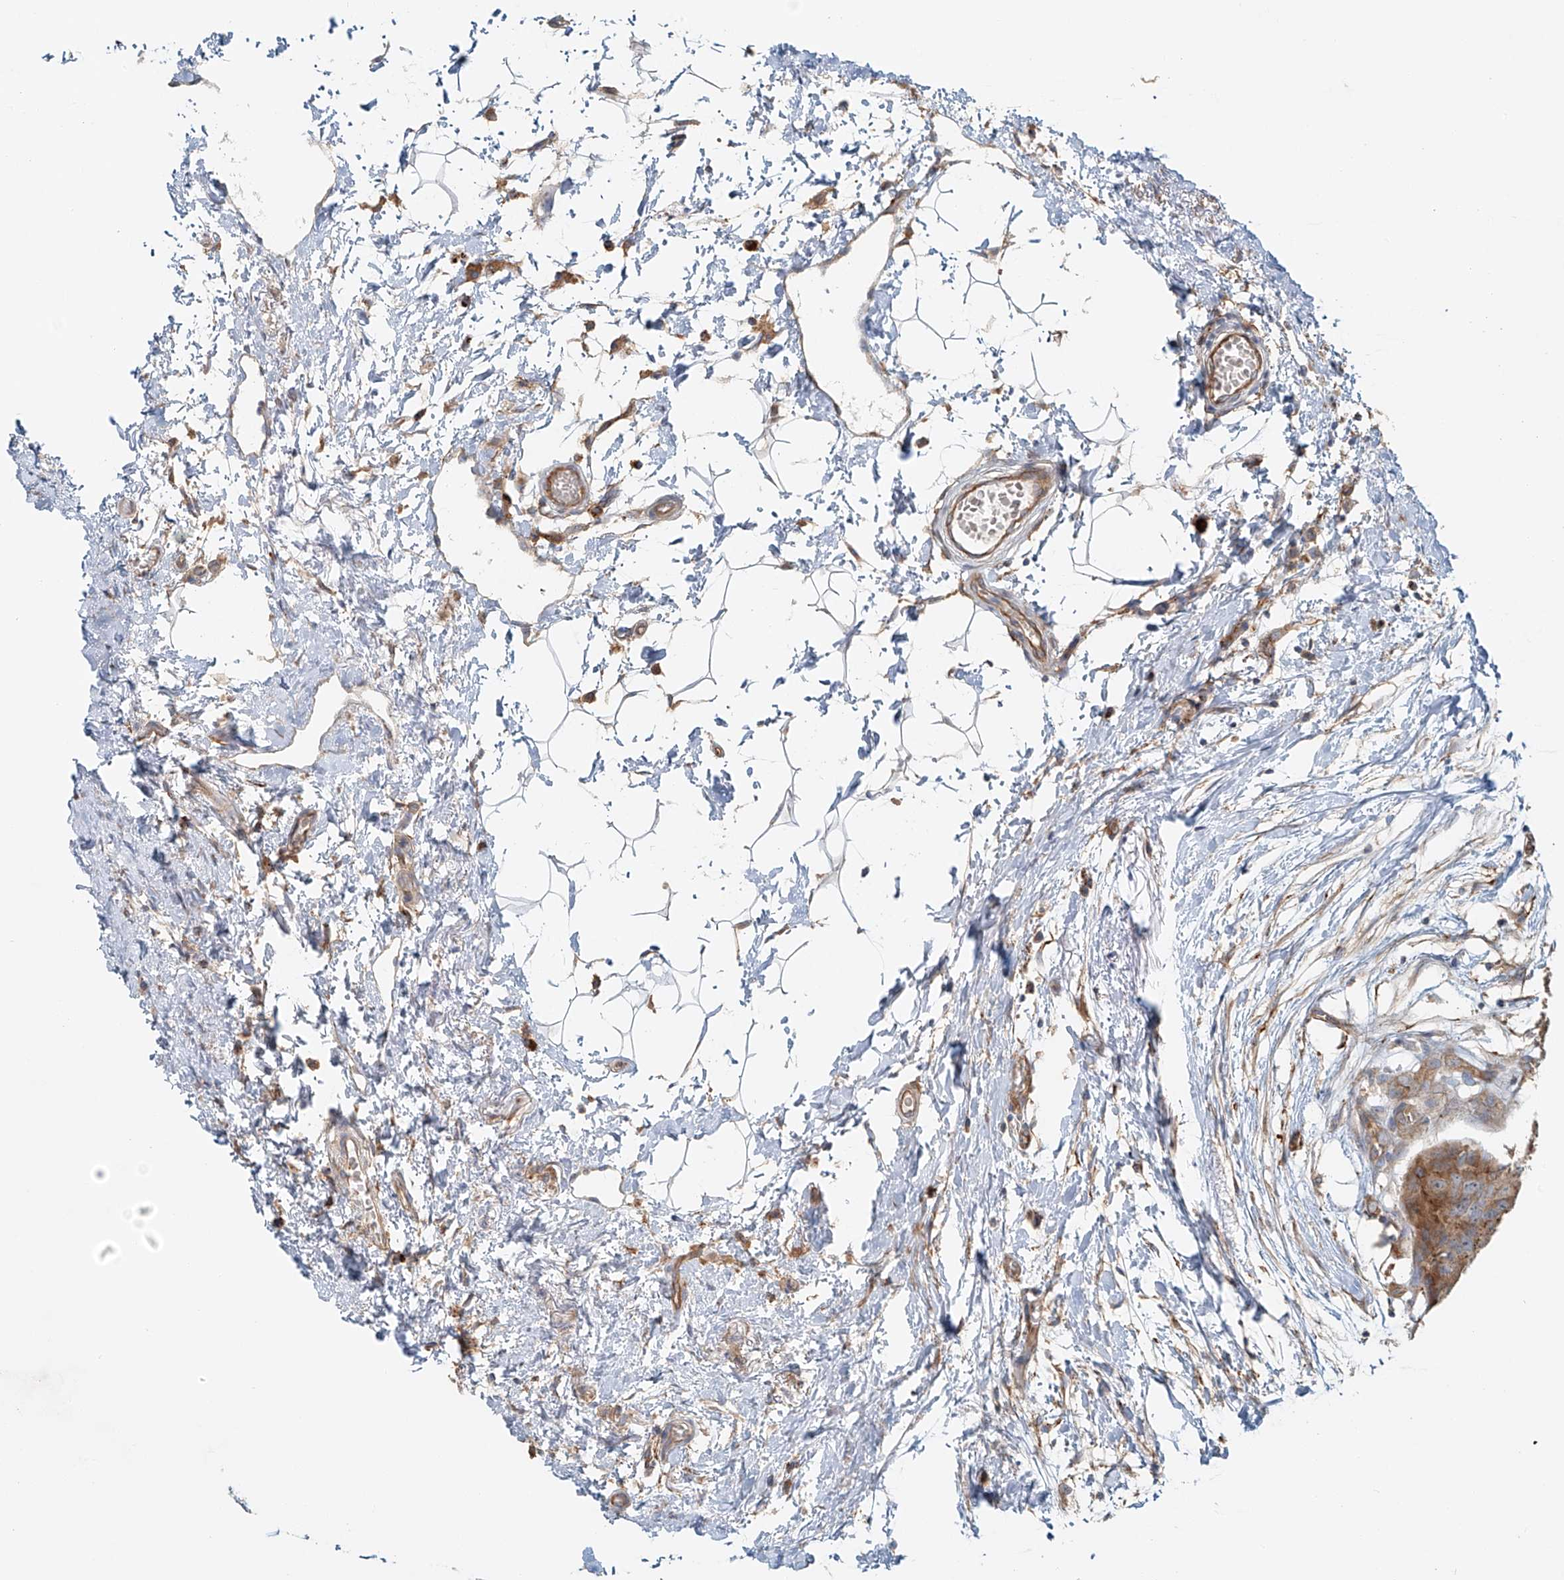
{"staining": {"intensity": "moderate", "quantity": ">75%", "location": "cytoplasmic/membranous"}, "tissue": "breast cancer", "cell_type": "Tumor cells", "image_type": "cancer", "snomed": [{"axis": "morphology", "description": "Duct carcinoma"}, {"axis": "topography", "description": "Breast"}], "caption": "Protein analysis of breast cancer (invasive ductal carcinoma) tissue displays moderate cytoplasmic/membranous positivity in about >75% of tumor cells. (DAB (3,3'-diaminobenzidine) IHC with brightfield microscopy, high magnification).", "gene": "TRIM47", "patient": {"sex": "female", "age": 62}}